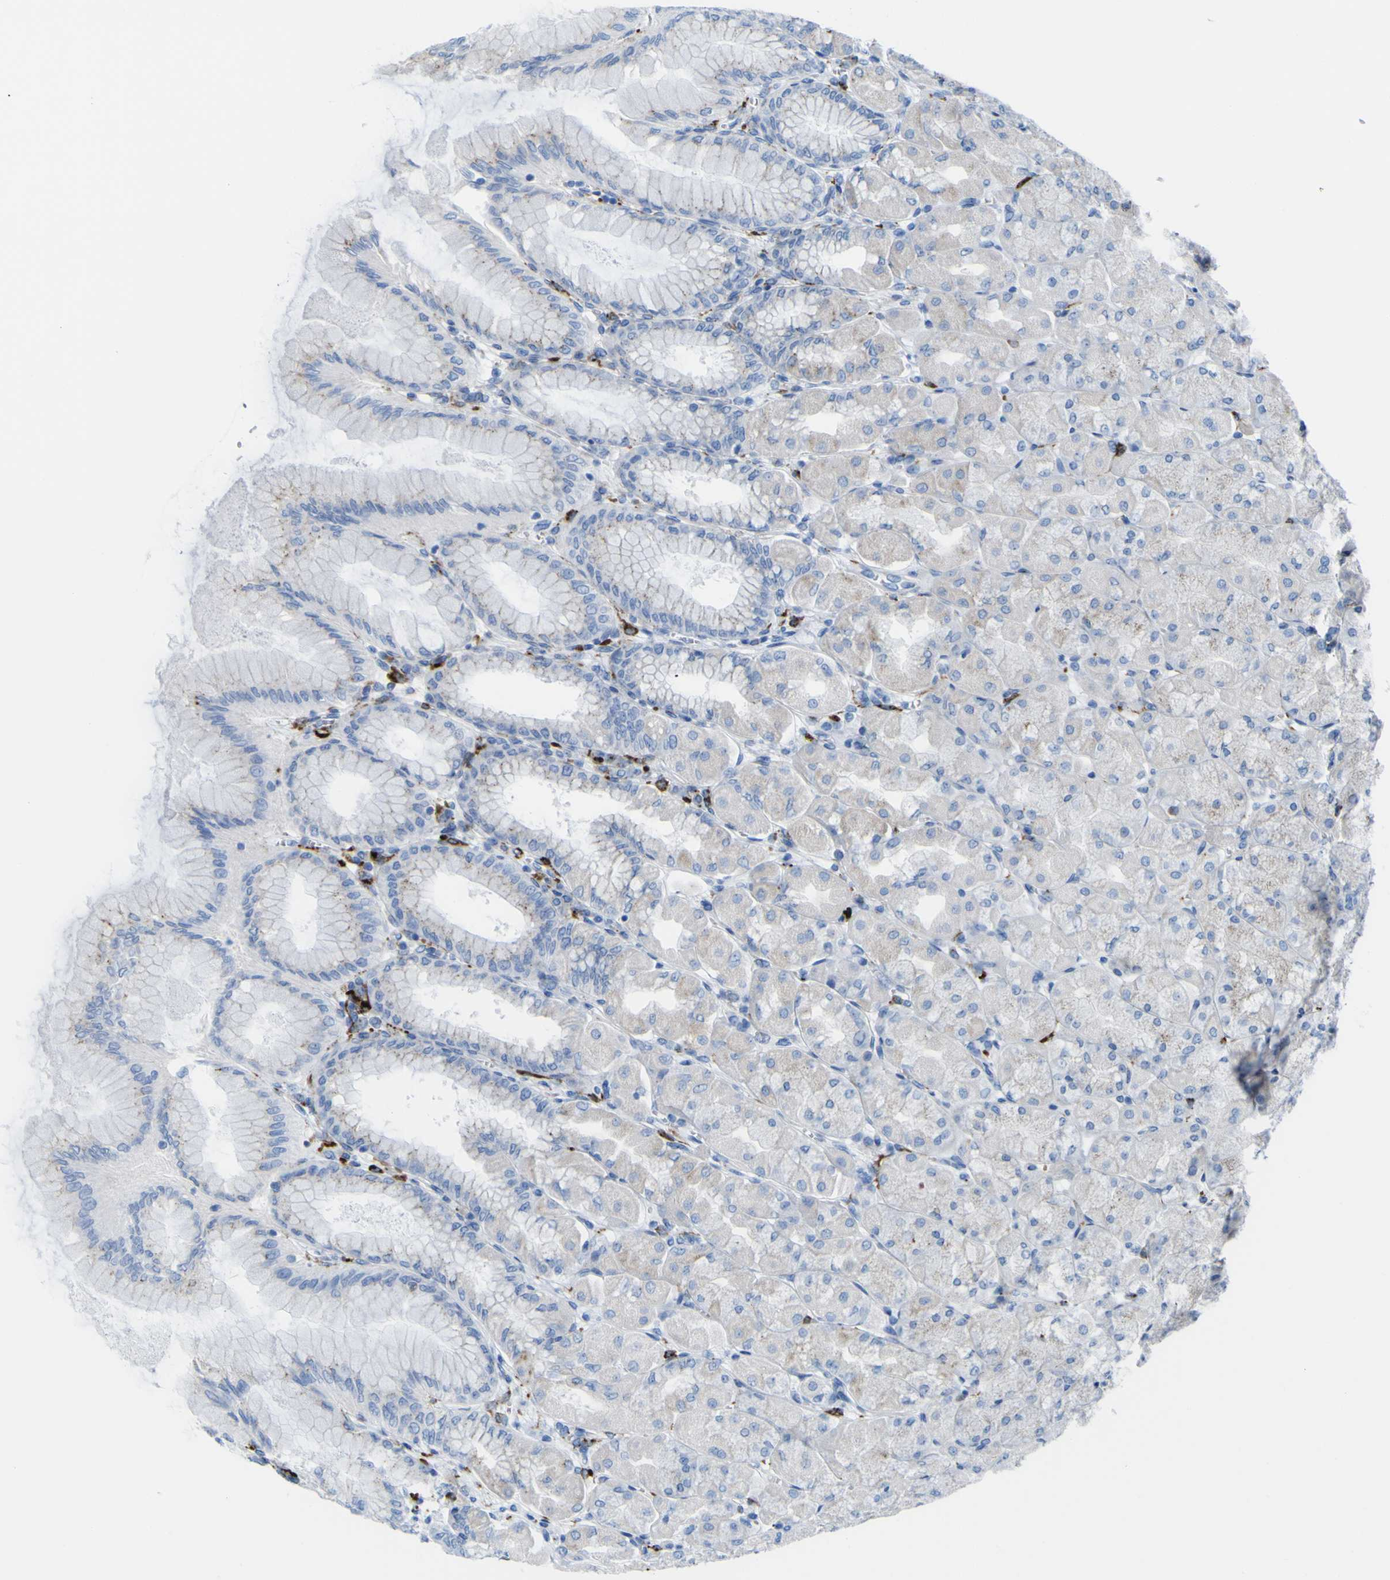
{"staining": {"intensity": "moderate", "quantity": "<25%", "location": "cytoplasmic/membranous"}, "tissue": "stomach", "cell_type": "Glandular cells", "image_type": "normal", "snomed": [{"axis": "morphology", "description": "Normal tissue, NOS"}, {"axis": "topography", "description": "Stomach, upper"}], "caption": "Immunohistochemistry image of benign human stomach stained for a protein (brown), which reveals low levels of moderate cytoplasmic/membranous staining in approximately <25% of glandular cells.", "gene": "PLD3", "patient": {"sex": "female", "age": 56}}